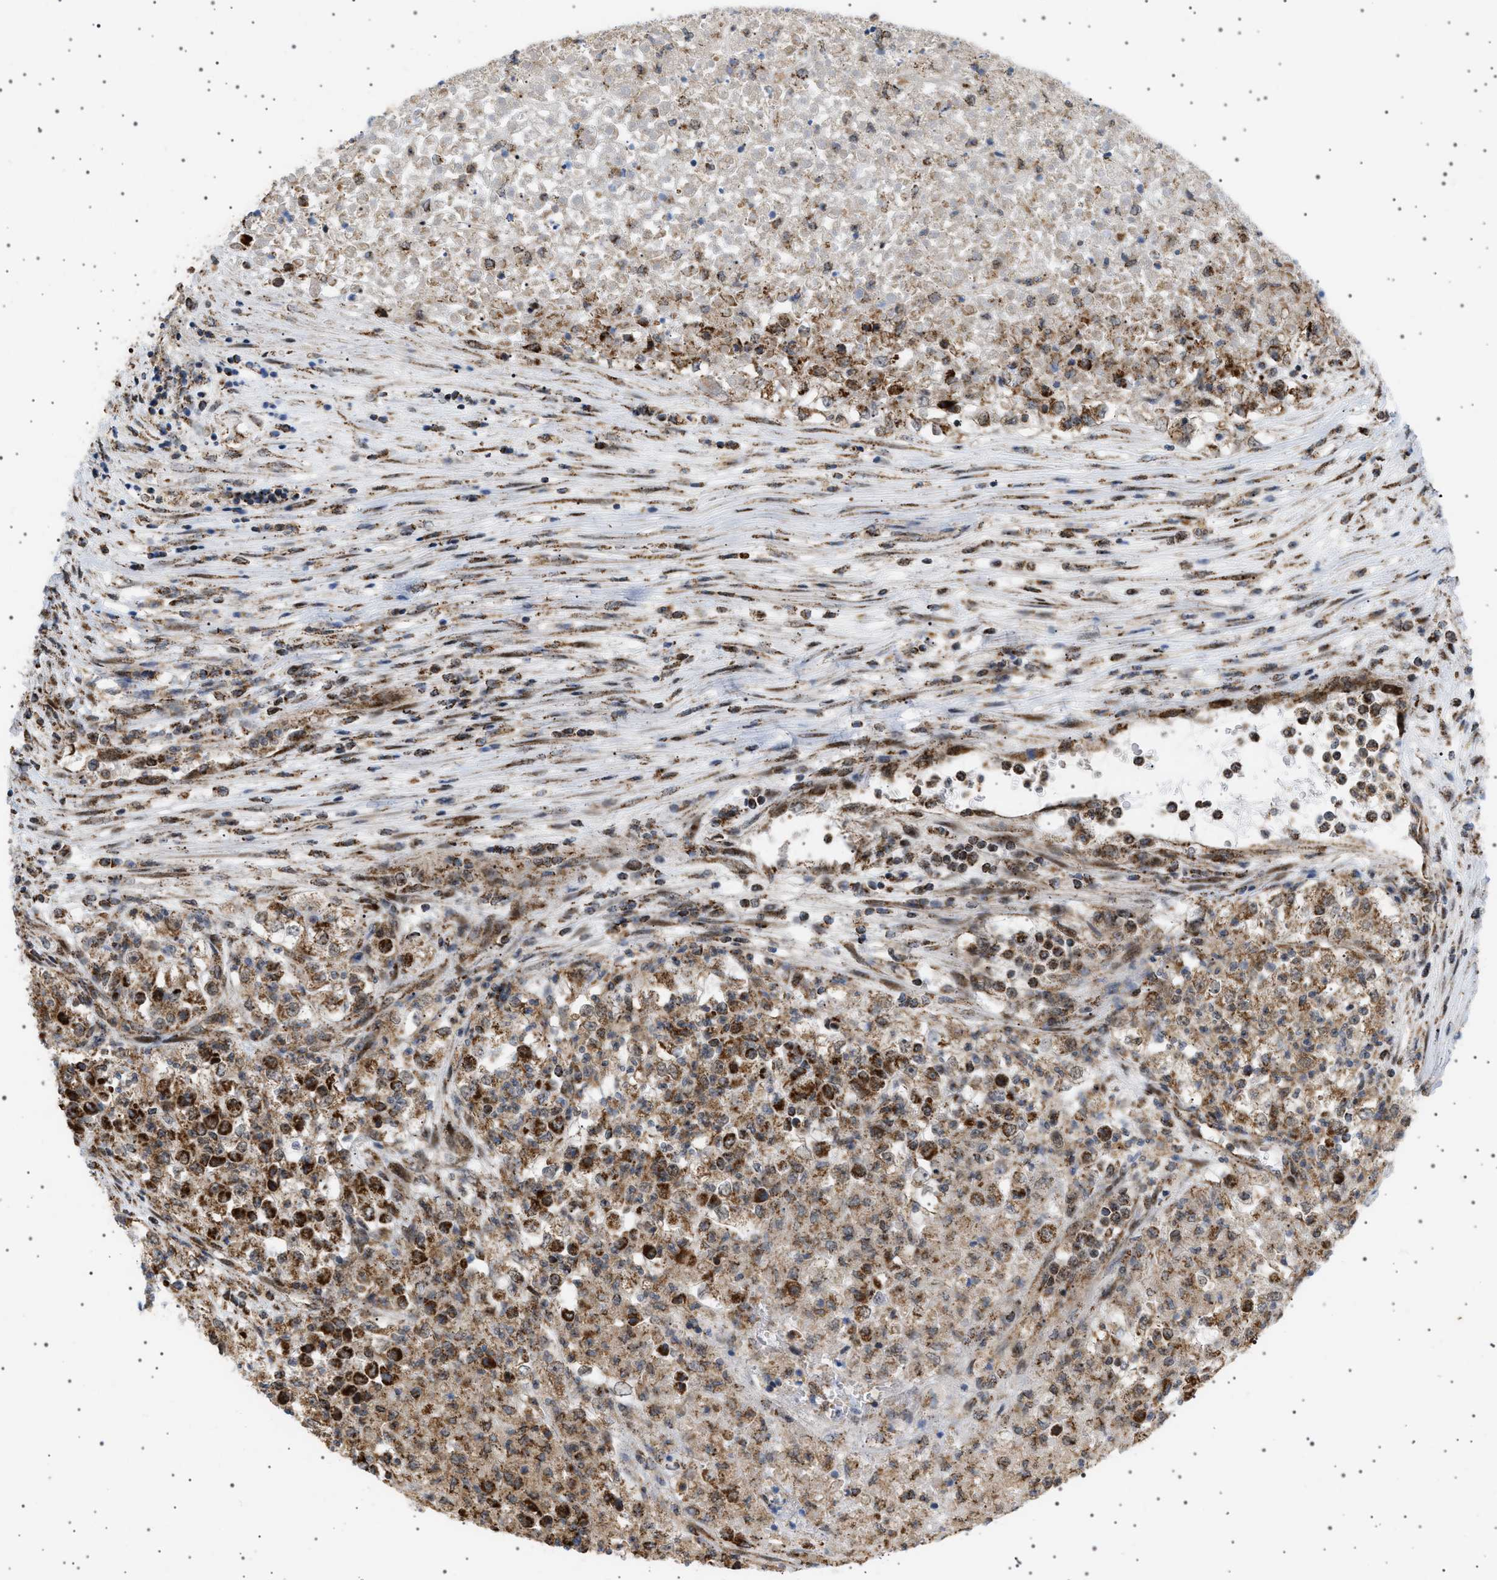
{"staining": {"intensity": "moderate", "quantity": ">75%", "location": "cytoplasmic/membranous"}, "tissue": "renal cancer", "cell_type": "Tumor cells", "image_type": "cancer", "snomed": [{"axis": "morphology", "description": "Adenocarcinoma, NOS"}, {"axis": "topography", "description": "Kidney"}], "caption": "Brown immunohistochemical staining in human renal cancer shows moderate cytoplasmic/membranous positivity in about >75% of tumor cells.", "gene": "MELK", "patient": {"sex": "female", "age": 54}}